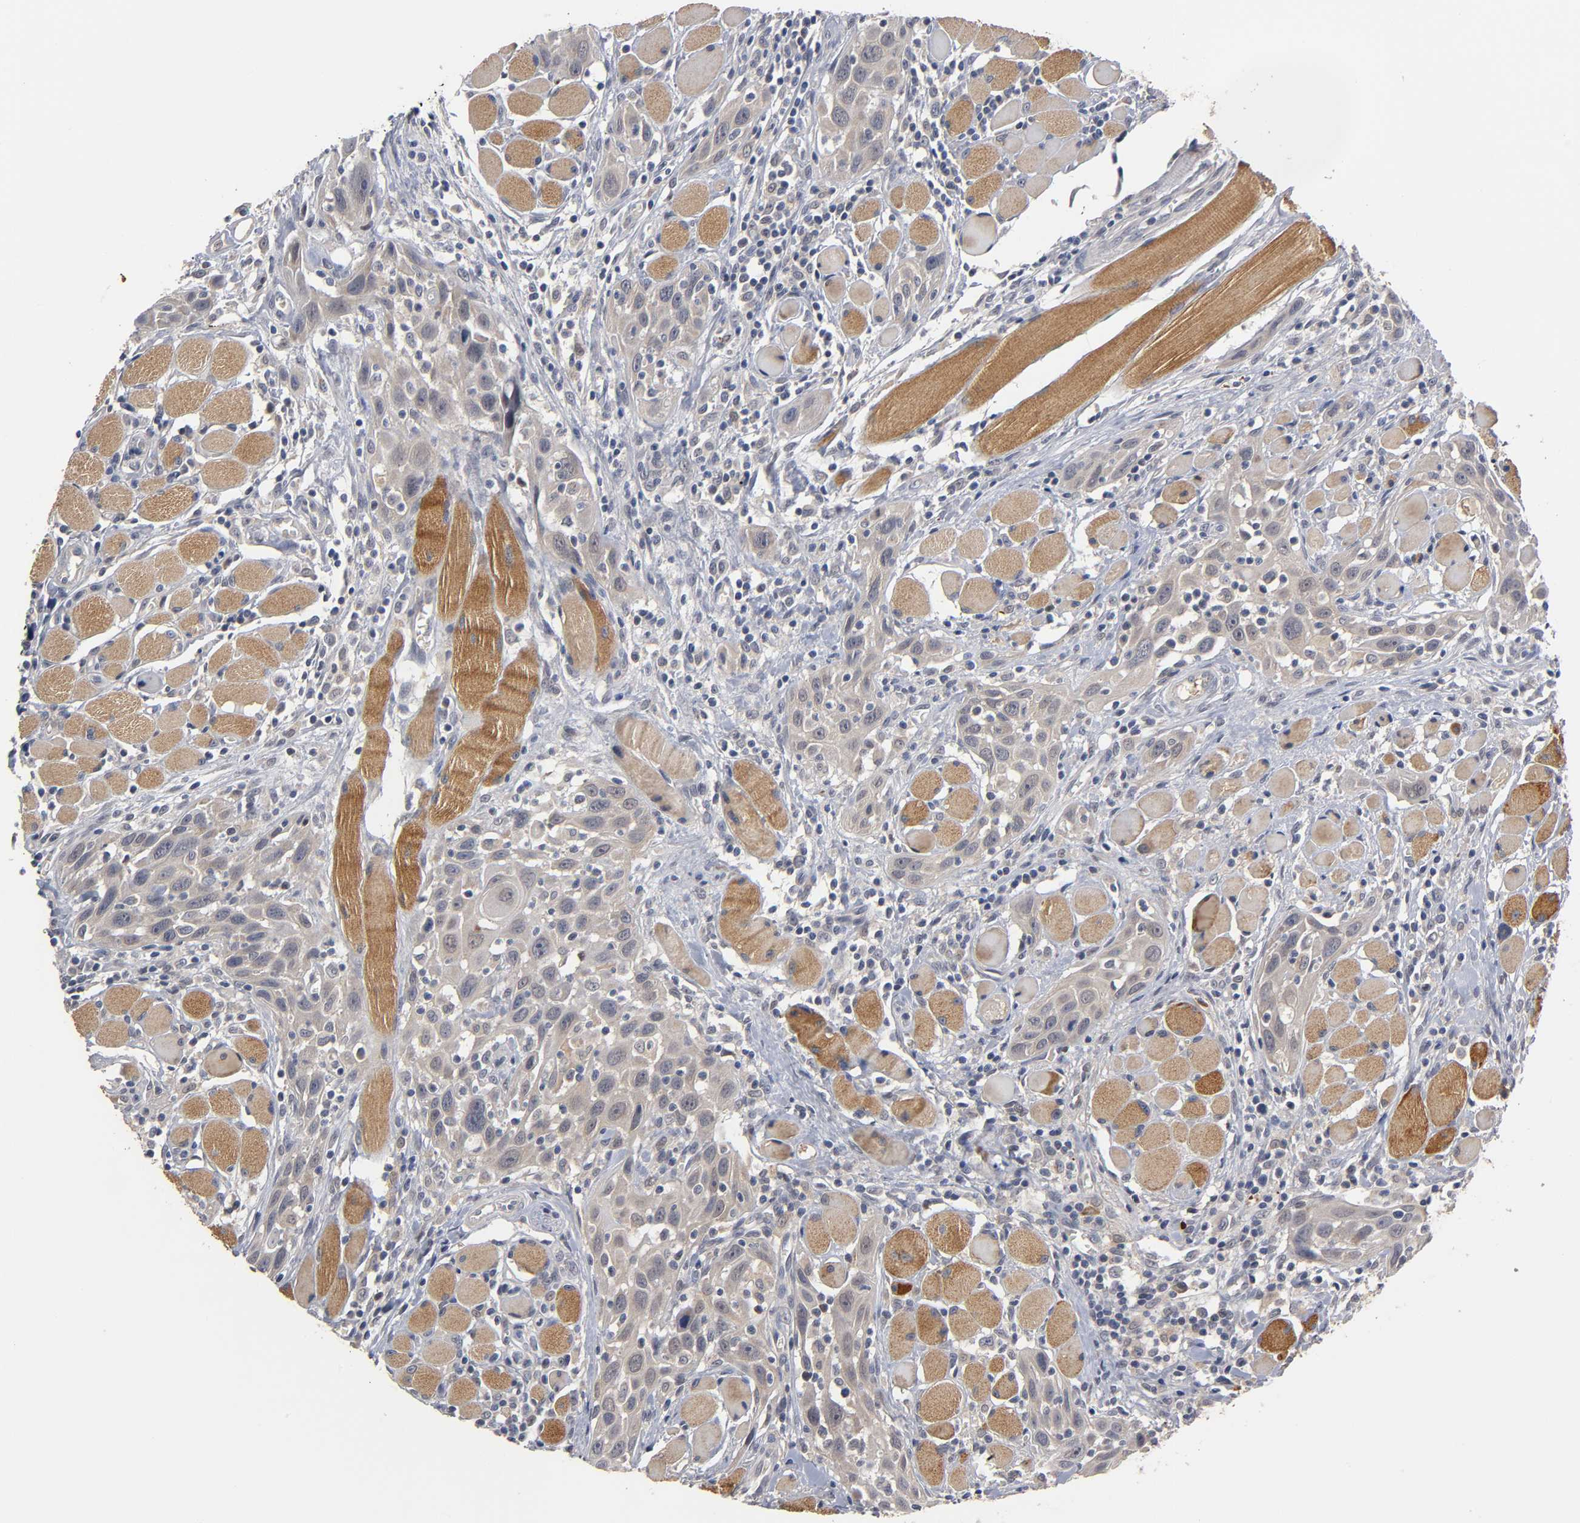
{"staining": {"intensity": "moderate", "quantity": ">75%", "location": "cytoplasmic/membranous"}, "tissue": "head and neck cancer", "cell_type": "Tumor cells", "image_type": "cancer", "snomed": [{"axis": "morphology", "description": "Squamous cell carcinoma, NOS"}, {"axis": "topography", "description": "Oral tissue"}, {"axis": "topography", "description": "Head-Neck"}], "caption": "Immunohistochemical staining of head and neck cancer shows medium levels of moderate cytoplasmic/membranous protein staining in approximately >75% of tumor cells.", "gene": "GSTZ1", "patient": {"sex": "female", "age": 50}}